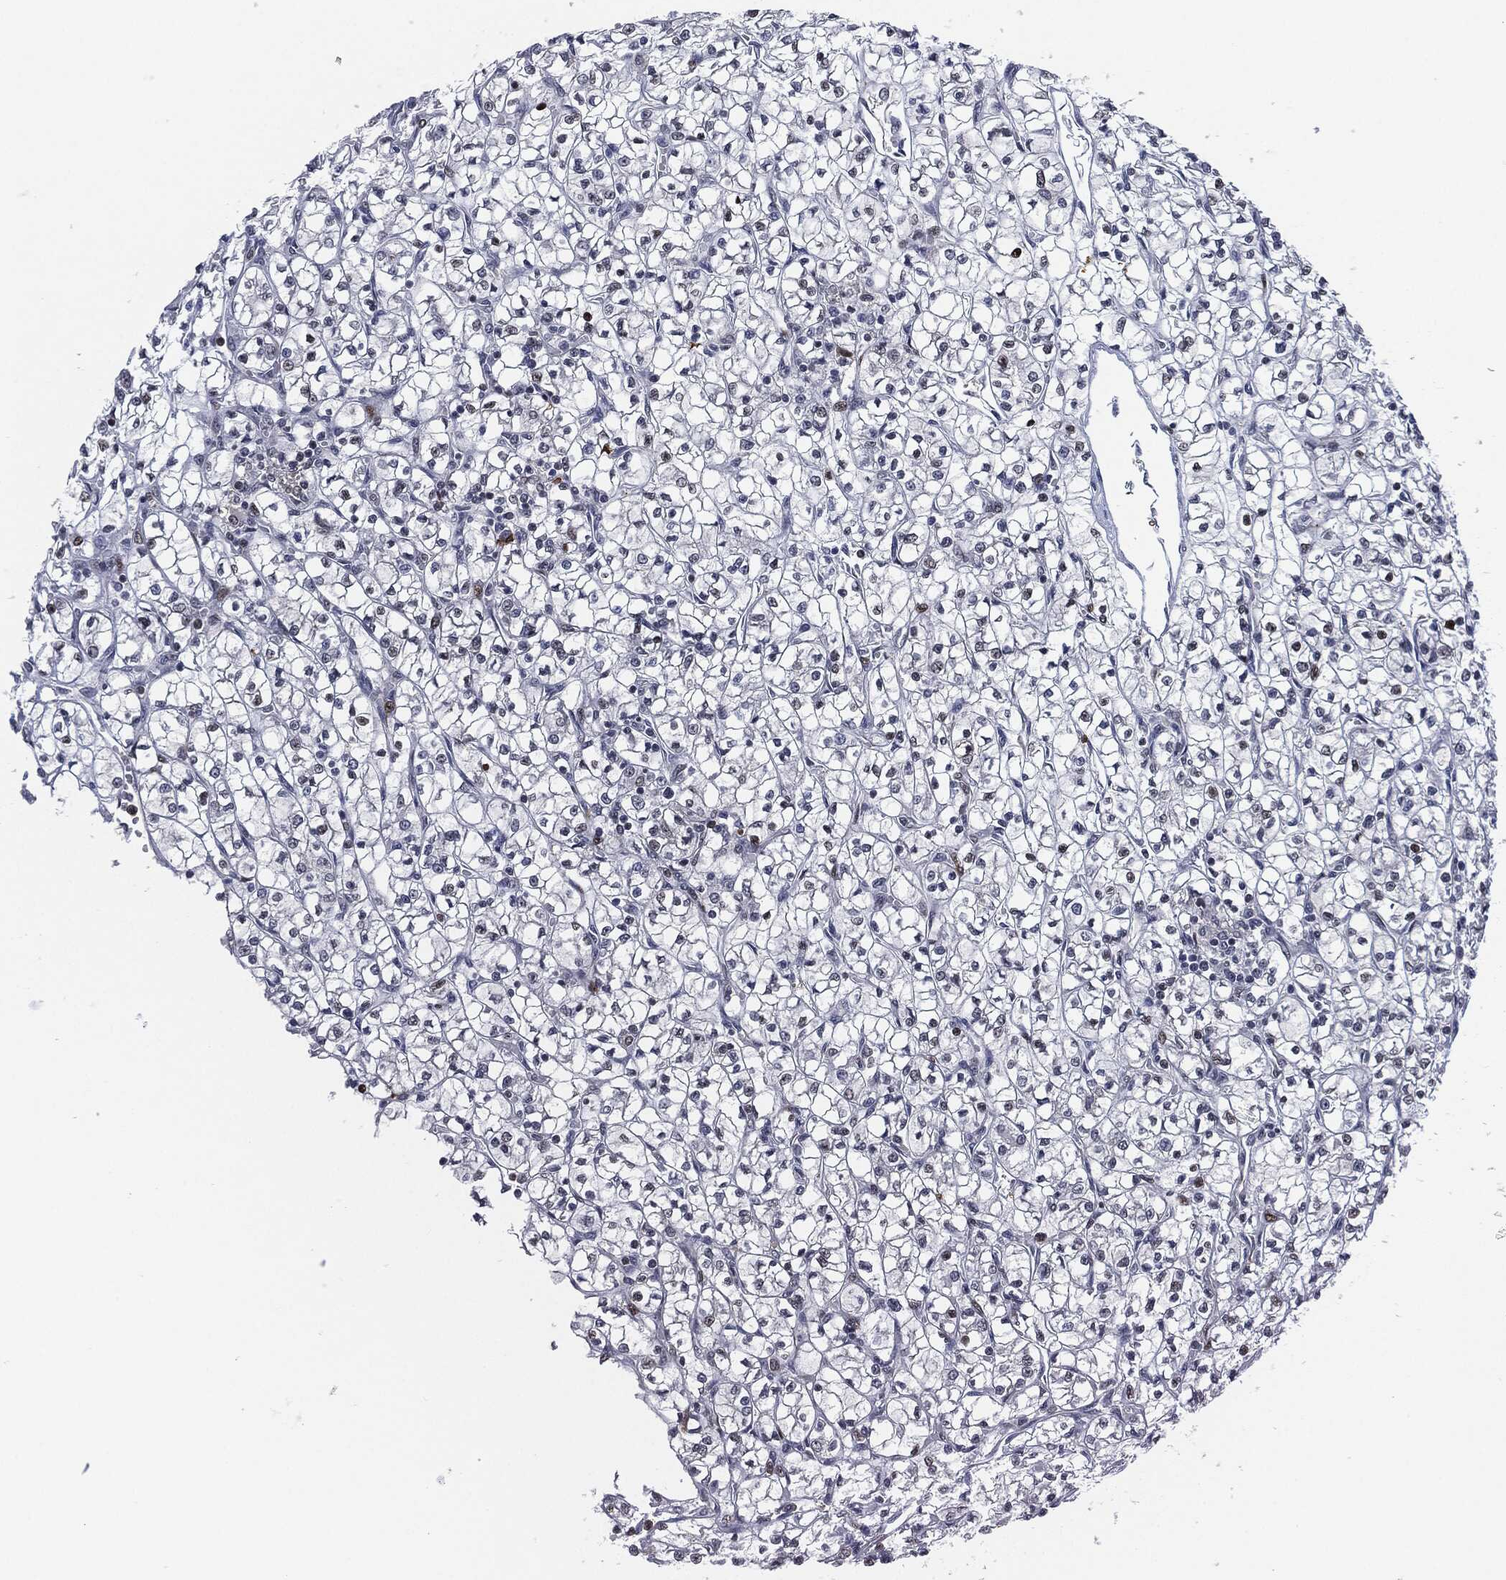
{"staining": {"intensity": "moderate", "quantity": "<25%", "location": "nuclear"}, "tissue": "renal cancer", "cell_type": "Tumor cells", "image_type": "cancer", "snomed": [{"axis": "morphology", "description": "Adenocarcinoma, NOS"}, {"axis": "topography", "description": "Kidney"}], "caption": "This histopathology image reveals adenocarcinoma (renal) stained with immunohistochemistry (IHC) to label a protein in brown. The nuclear of tumor cells show moderate positivity for the protein. Nuclei are counter-stained blue.", "gene": "AKT2", "patient": {"sex": "female", "age": 64}}